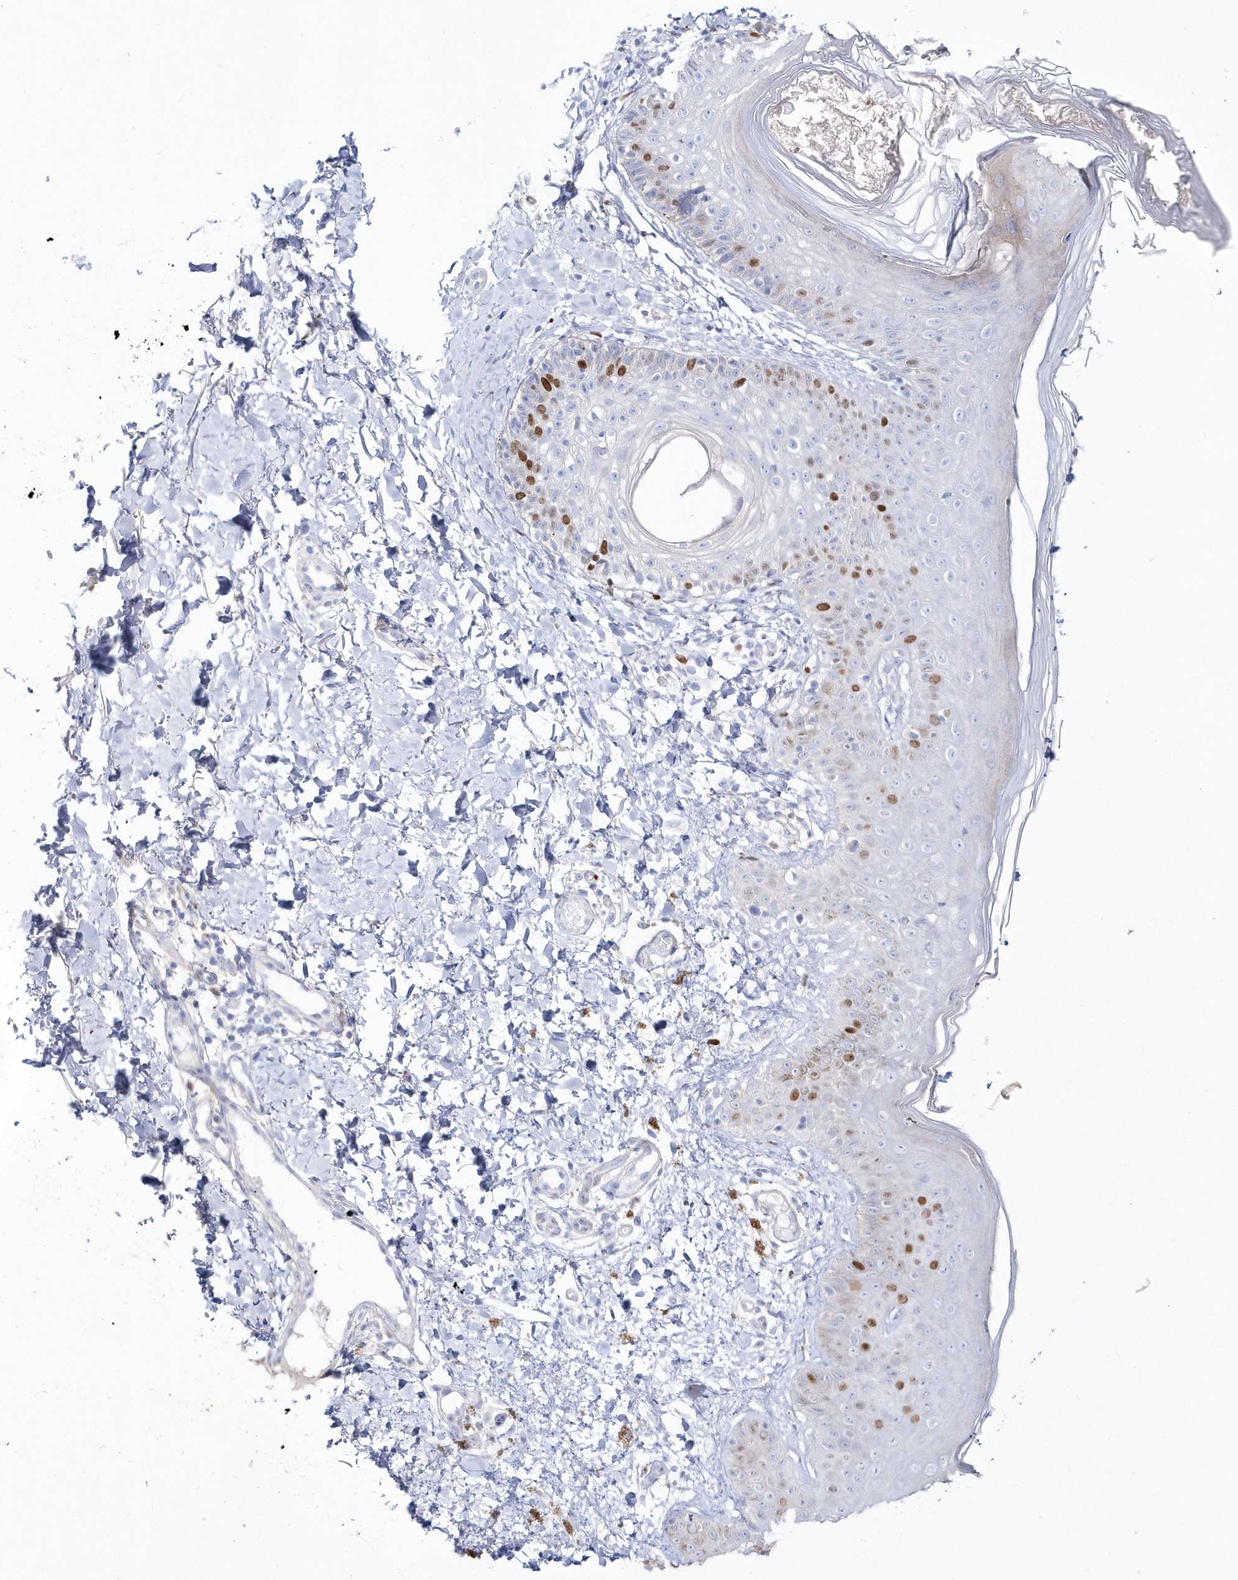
{"staining": {"intensity": "negative", "quantity": "none", "location": "none"}, "tissue": "skin", "cell_type": "Fibroblasts", "image_type": "normal", "snomed": [{"axis": "morphology", "description": "Normal tissue, NOS"}, {"axis": "topography", "description": "Skin"}], "caption": "High power microscopy photomicrograph of an IHC micrograph of normal skin, revealing no significant staining in fibroblasts. (Immunohistochemistry (ihc), brightfield microscopy, high magnification).", "gene": "TMCO6", "patient": {"sex": "male", "age": 52}}